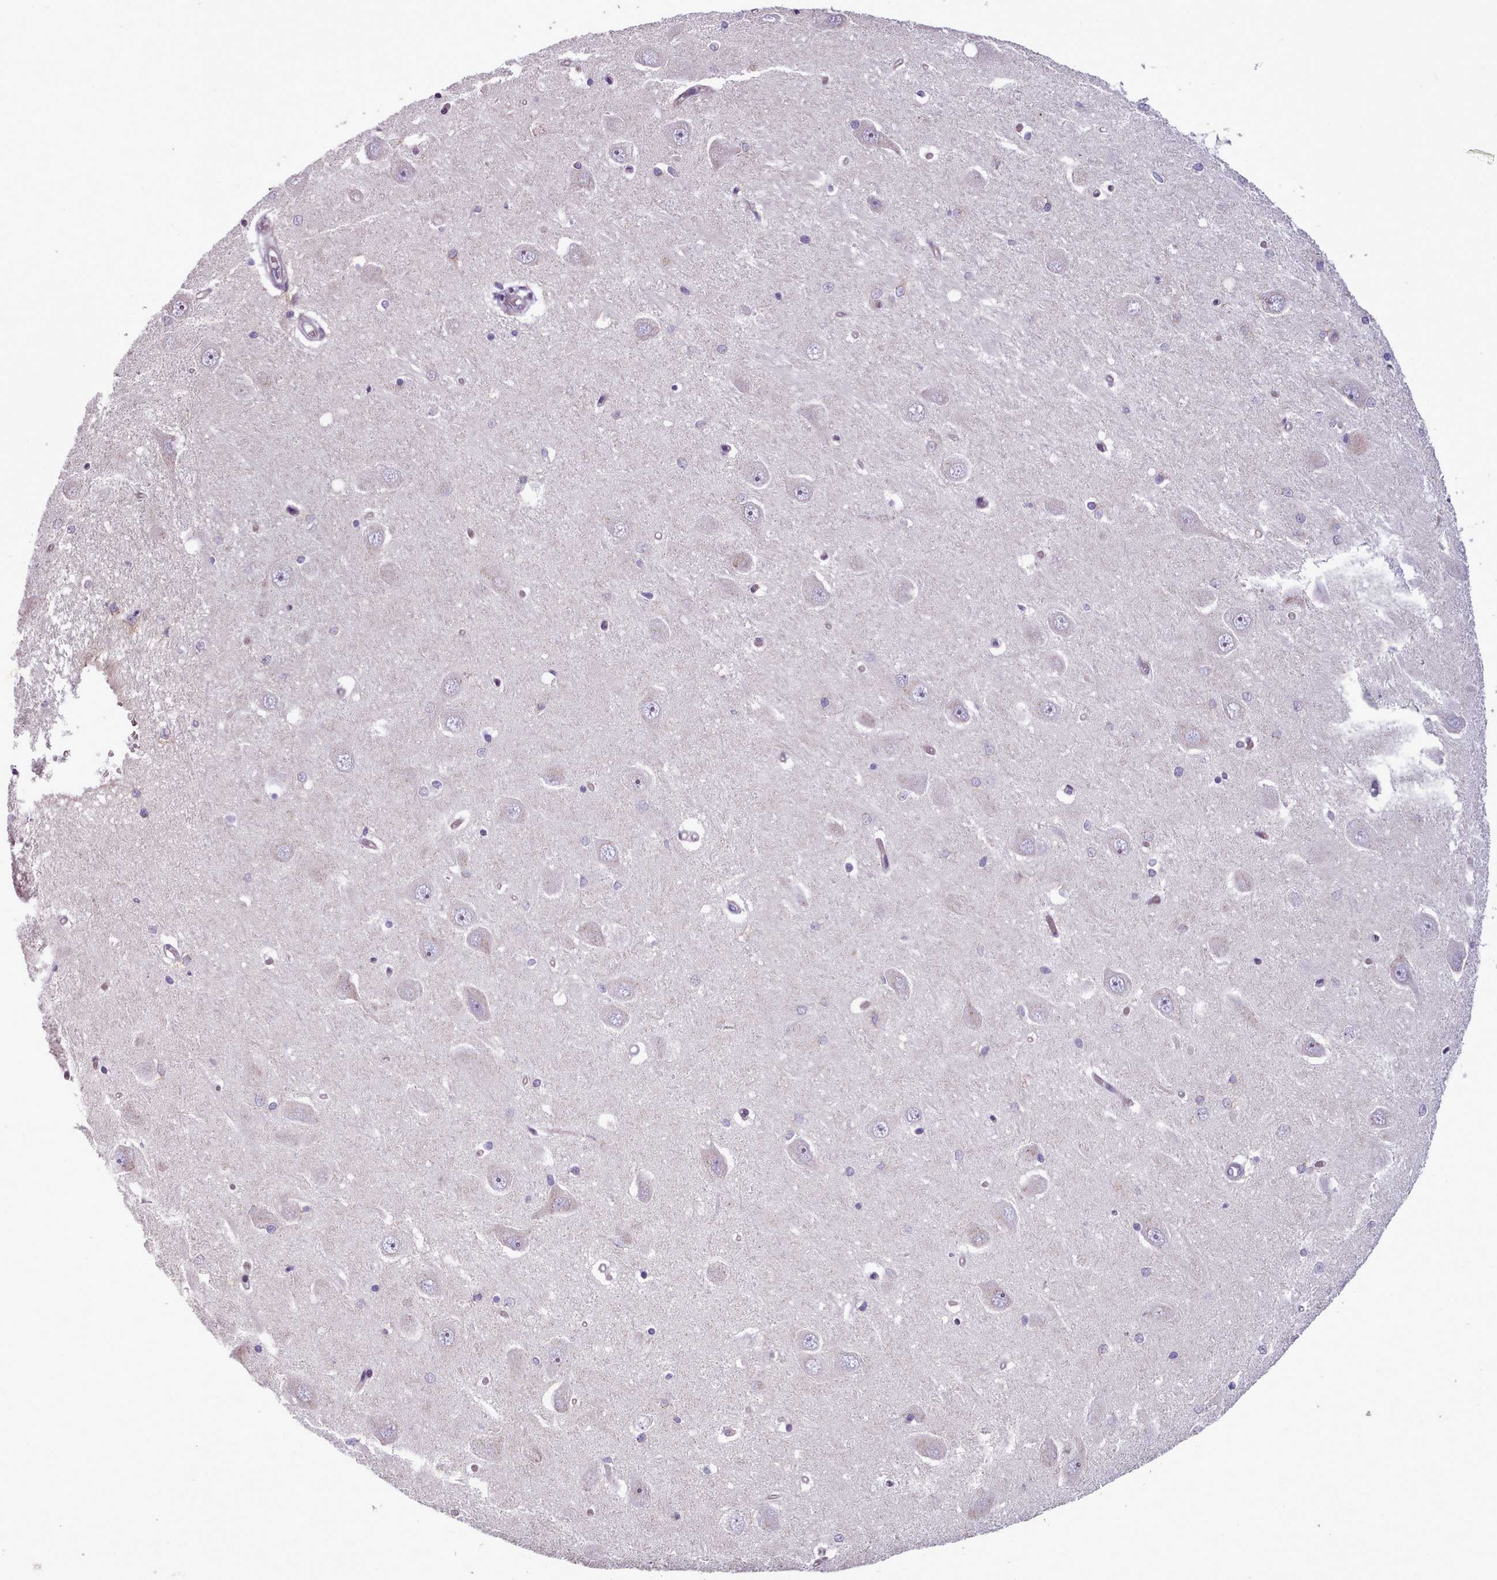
{"staining": {"intensity": "weak", "quantity": "<25%", "location": "cytoplasmic/membranous"}, "tissue": "hippocampus", "cell_type": "Glial cells", "image_type": "normal", "snomed": [{"axis": "morphology", "description": "Normal tissue, NOS"}, {"axis": "topography", "description": "Hippocampus"}], "caption": "Micrograph shows no protein staining in glial cells of unremarkable hippocampus. The staining was performed using DAB (3,3'-diaminobenzidine) to visualize the protein expression in brown, while the nuclei were stained in blue with hematoxylin (Magnification: 20x).", "gene": "SLC52A3", "patient": {"sex": "male", "age": 45}}